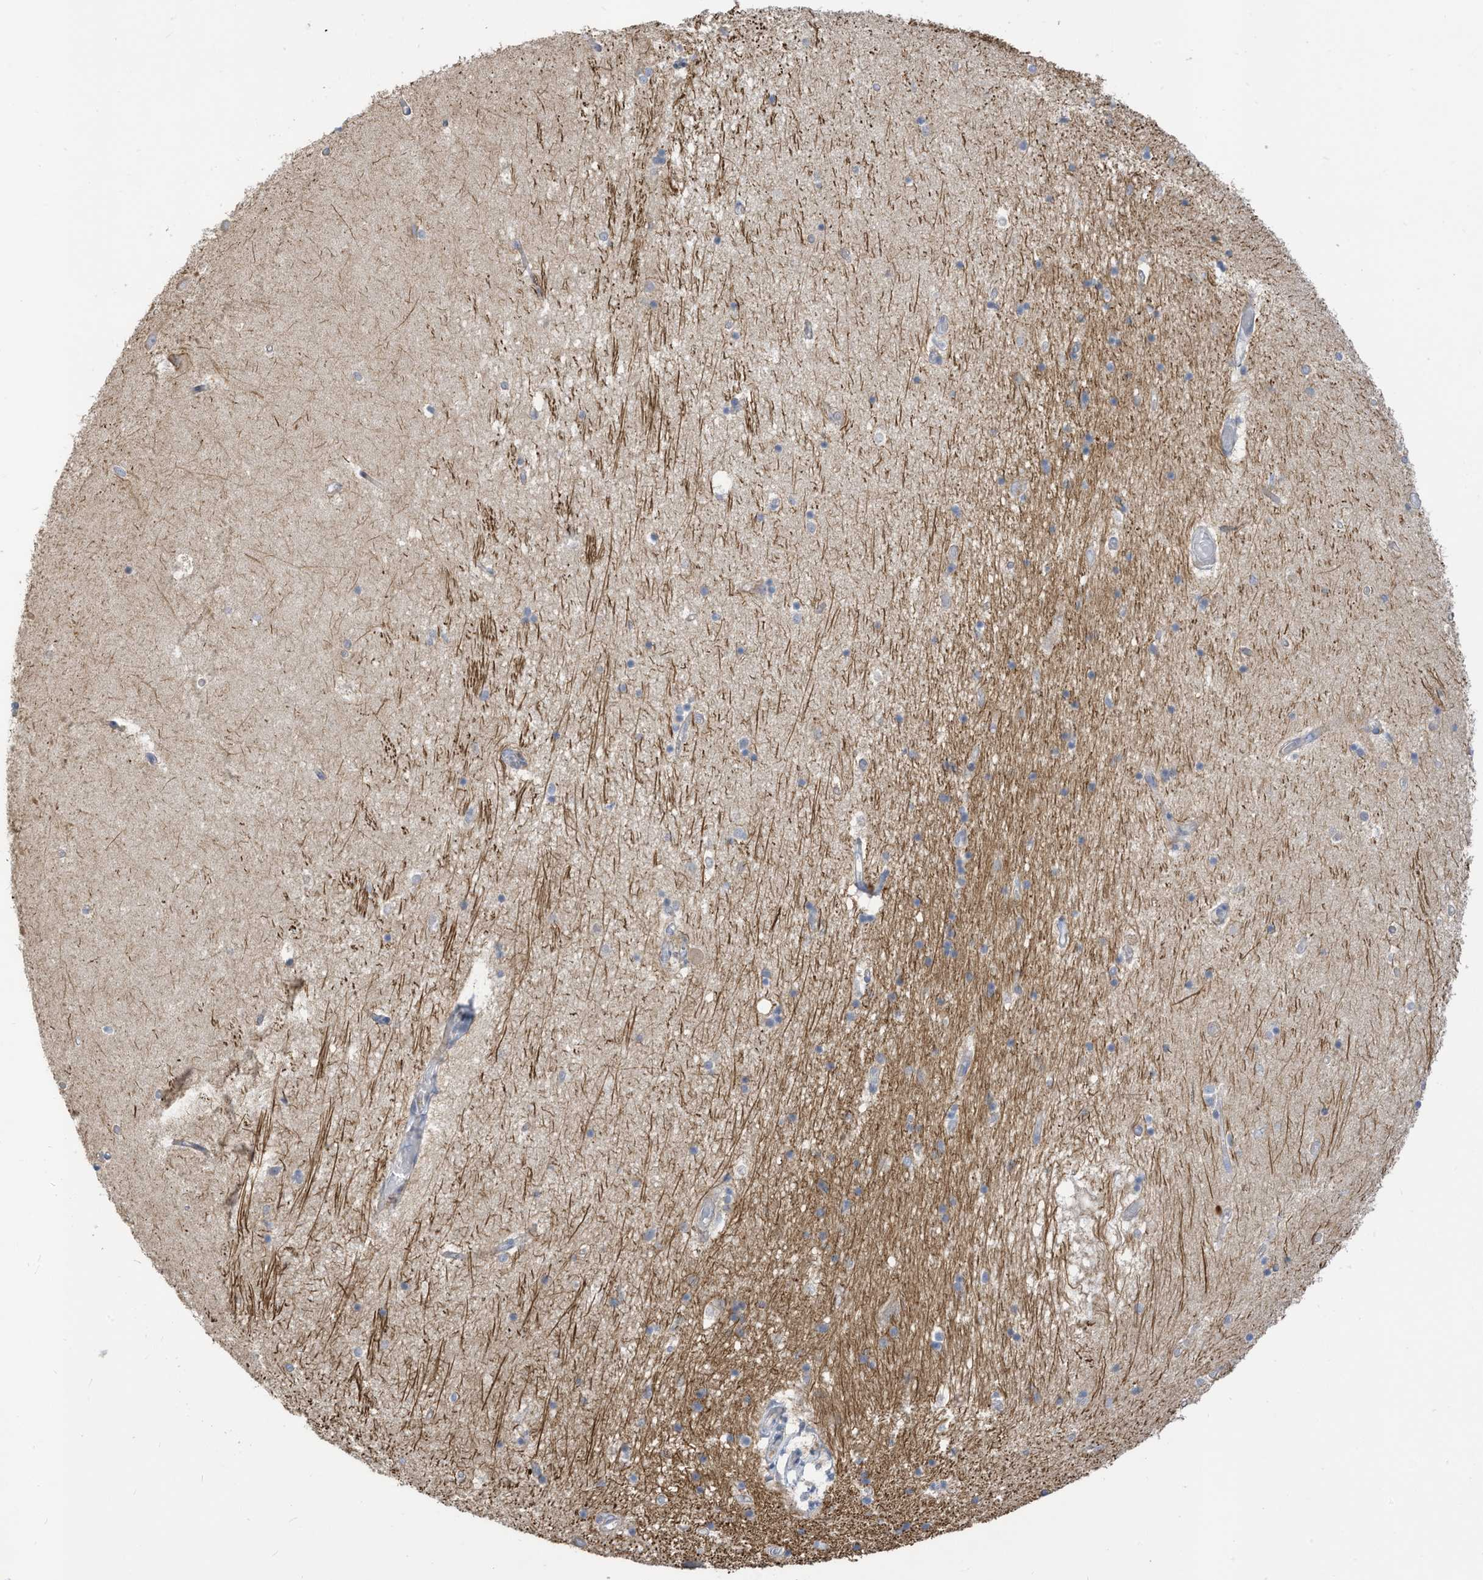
{"staining": {"intensity": "negative", "quantity": "none", "location": "none"}, "tissue": "hippocampus", "cell_type": "Glial cells", "image_type": "normal", "snomed": [{"axis": "morphology", "description": "Normal tissue, NOS"}, {"axis": "topography", "description": "Hippocampus"}], "caption": "Glial cells are negative for protein expression in normal human hippocampus. The staining is performed using DAB brown chromogen with nuclei counter-stained in using hematoxylin.", "gene": "GTPBP2", "patient": {"sex": "male", "age": 45}}